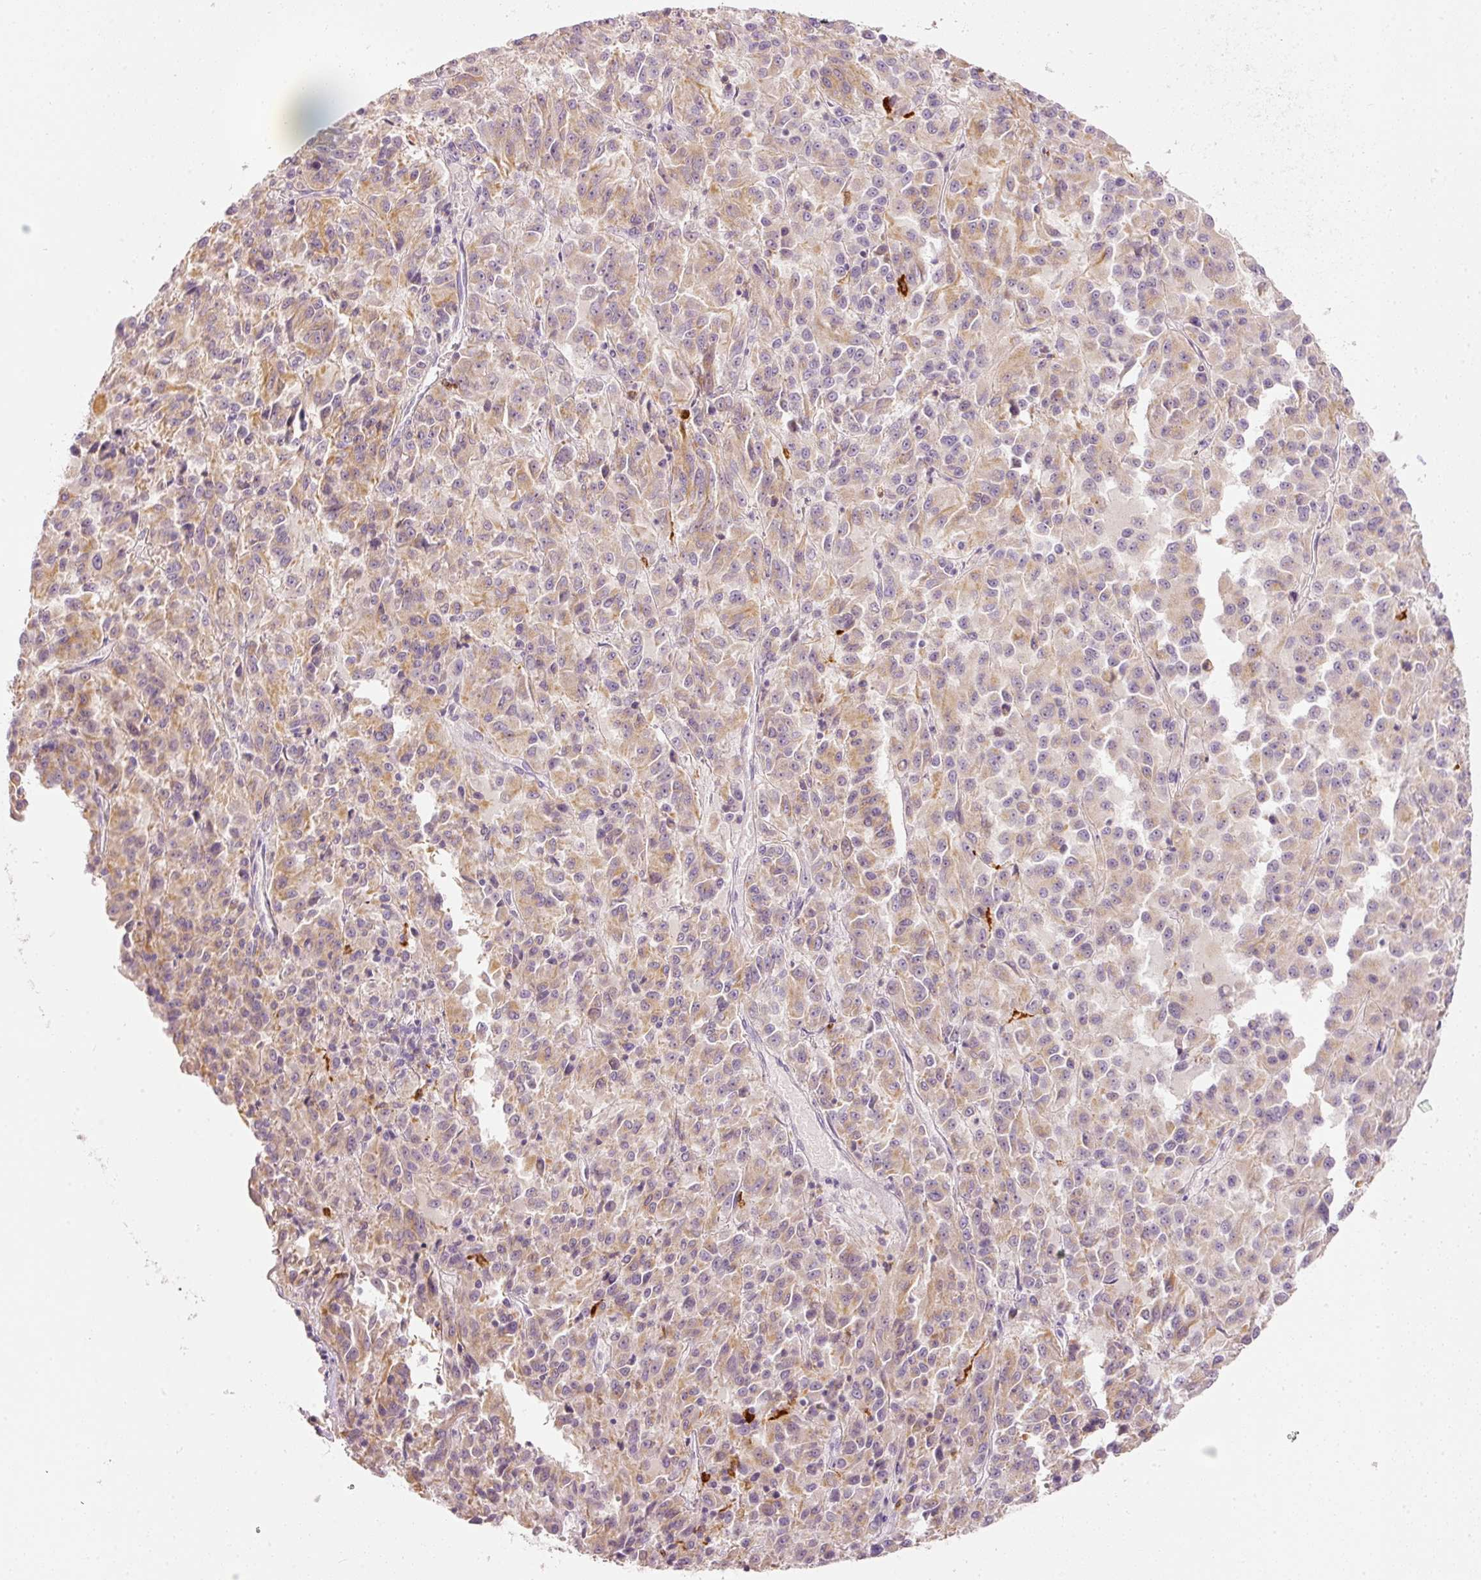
{"staining": {"intensity": "moderate", "quantity": ">75%", "location": "cytoplasmic/membranous"}, "tissue": "melanoma", "cell_type": "Tumor cells", "image_type": "cancer", "snomed": [{"axis": "morphology", "description": "Malignant melanoma, Metastatic site"}, {"axis": "topography", "description": "Lung"}], "caption": "A micrograph of melanoma stained for a protein displays moderate cytoplasmic/membranous brown staining in tumor cells.", "gene": "MTHFD2", "patient": {"sex": "male", "age": 64}}